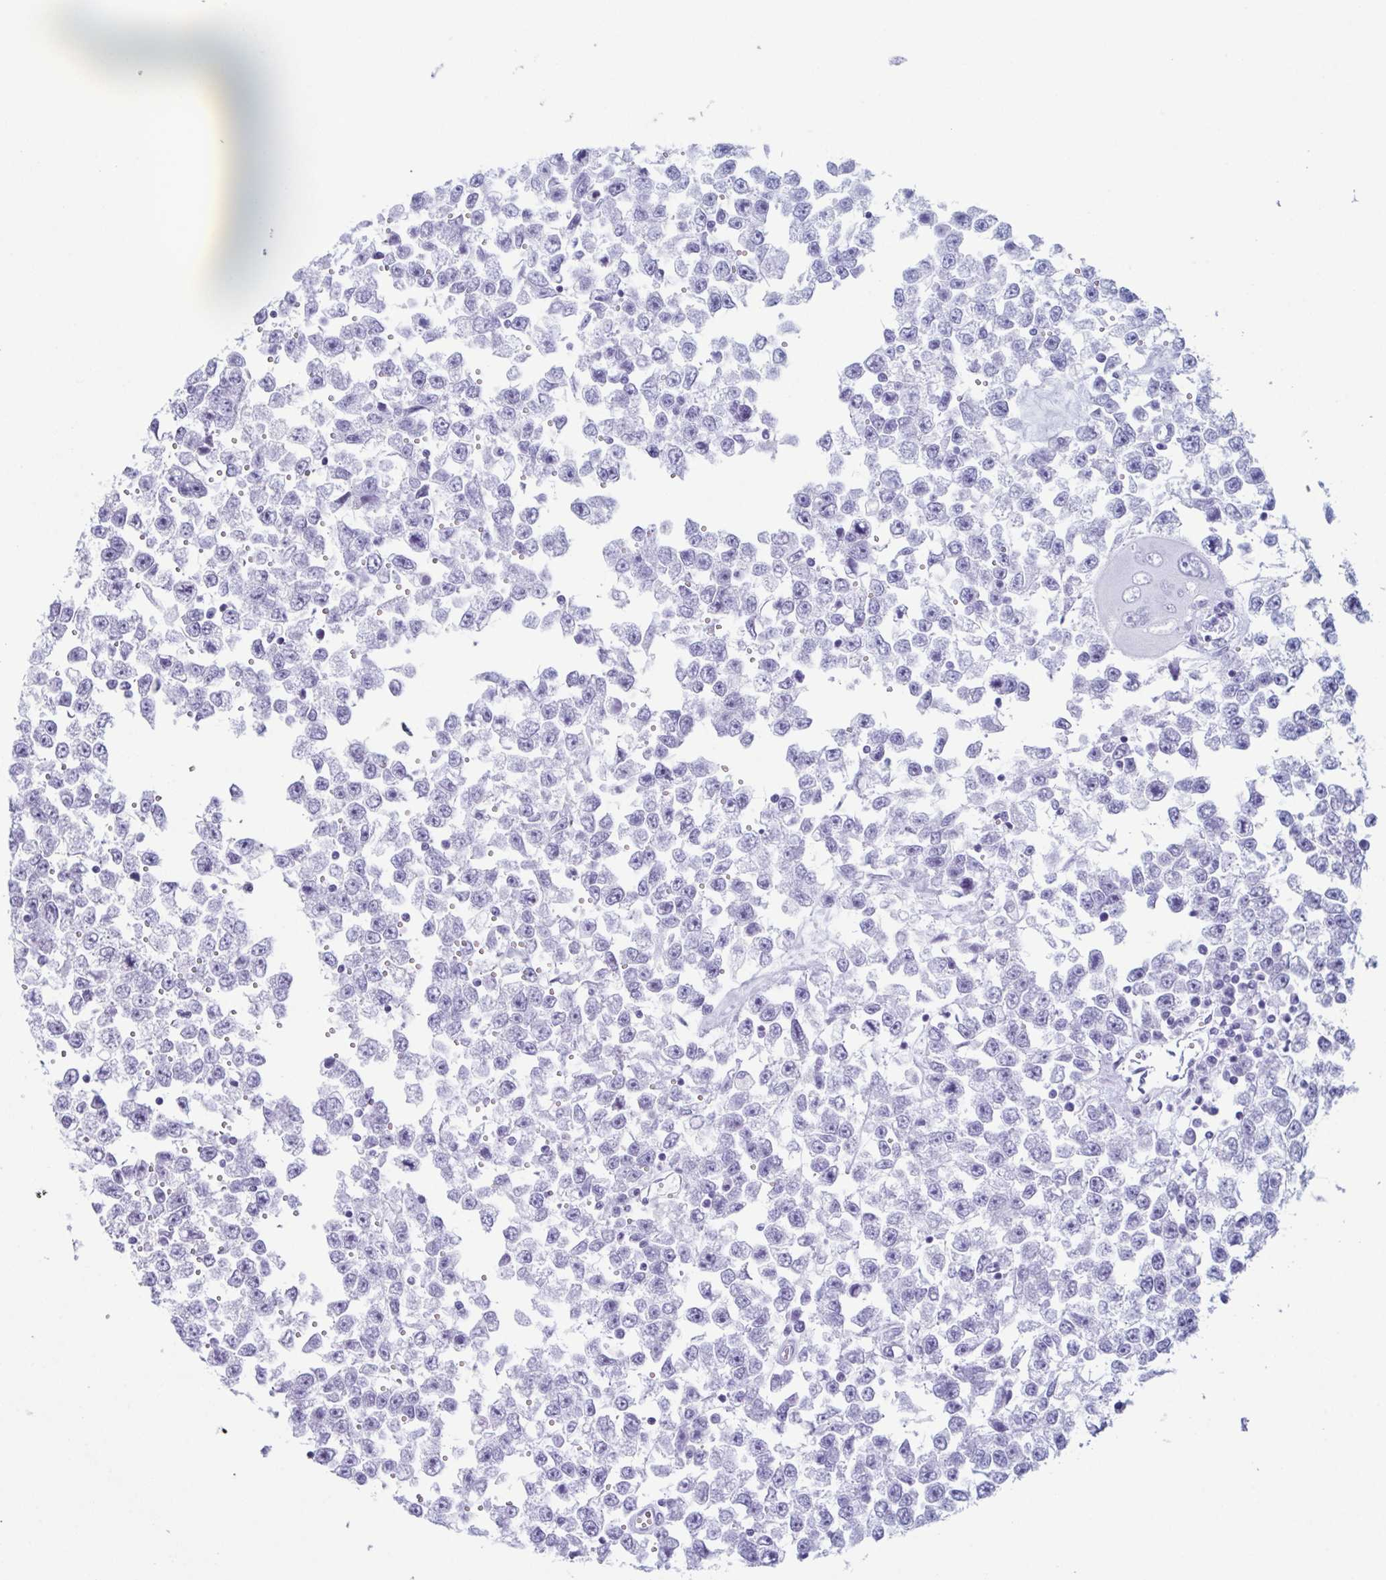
{"staining": {"intensity": "negative", "quantity": "none", "location": "none"}, "tissue": "testis cancer", "cell_type": "Tumor cells", "image_type": "cancer", "snomed": [{"axis": "morphology", "description": "Seminoma, NOS"}, {"axis": "topography", "description": "Testis"}], "caption": "Immunohistochemistry (IHC) of human testis cancer demonstrates no positivity in tumor cells. (Stains: DAB immunohistochemistry with hematoxylin counter stain, Microscopy: brightfield microscopy at high magnification).", "gene": "ENKUR", "patient": {"sex": "male", "age": 34}}